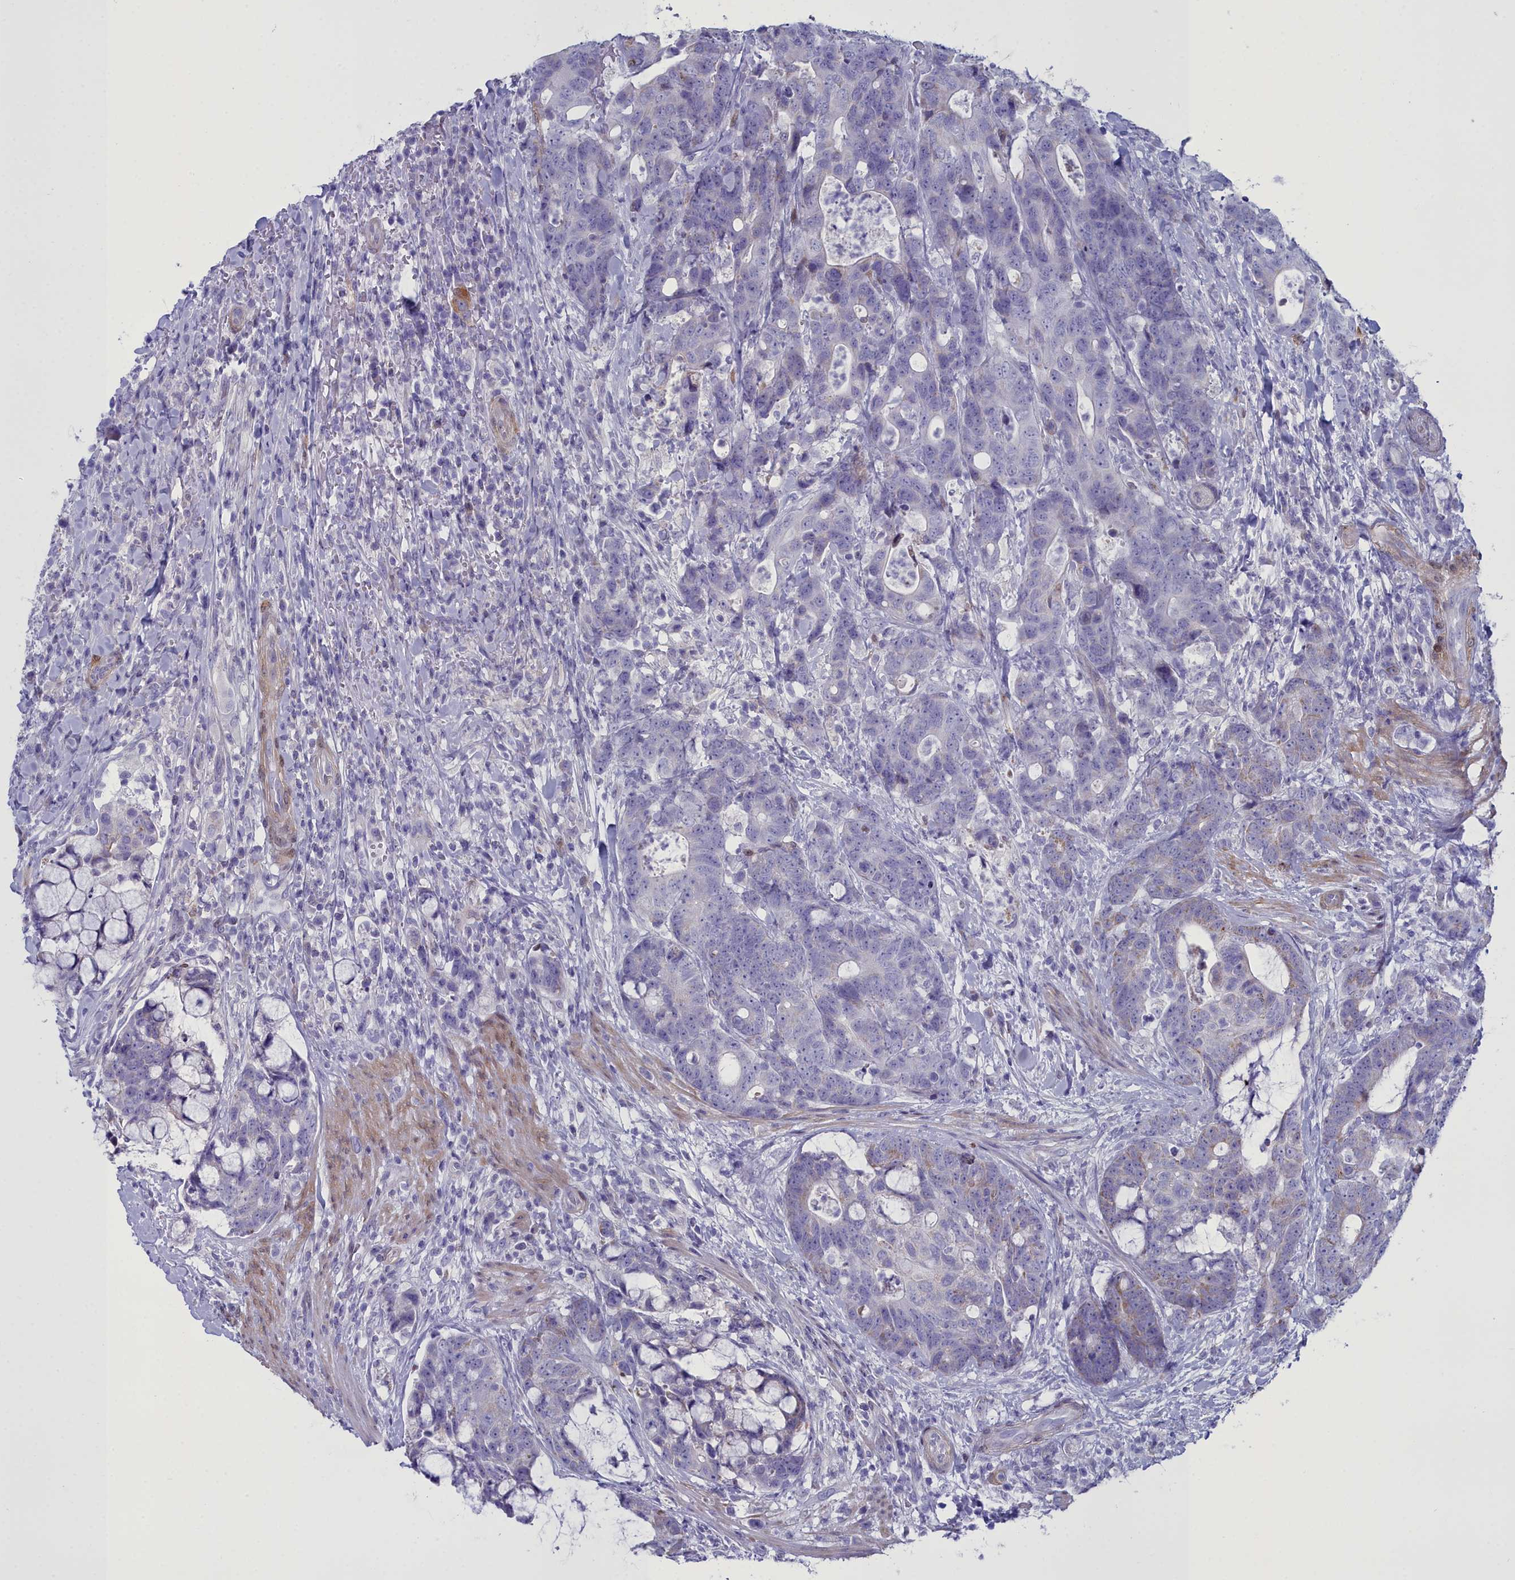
{"staining": {"intensity": "negative", "quantity": "none", "location": "none"}, "tissue": "colorectal cancer", "cell_type": "Tumor cells", "image_type": "cancer", "snomed": [{"axis": "morphology", "description": "Adenocarcinoma, NOS"}, {"axis": "topography", "description": "Colon"}], "caption": "High magnification brightfield microscopy of colorectal adenocarcinoma stained with DAB (brown) and counterstained with hematoxylin (blue): tumor cells show no significant expression.", "gene": "PPP1R14A", "patient": {"sex": "female", "age": 82}}